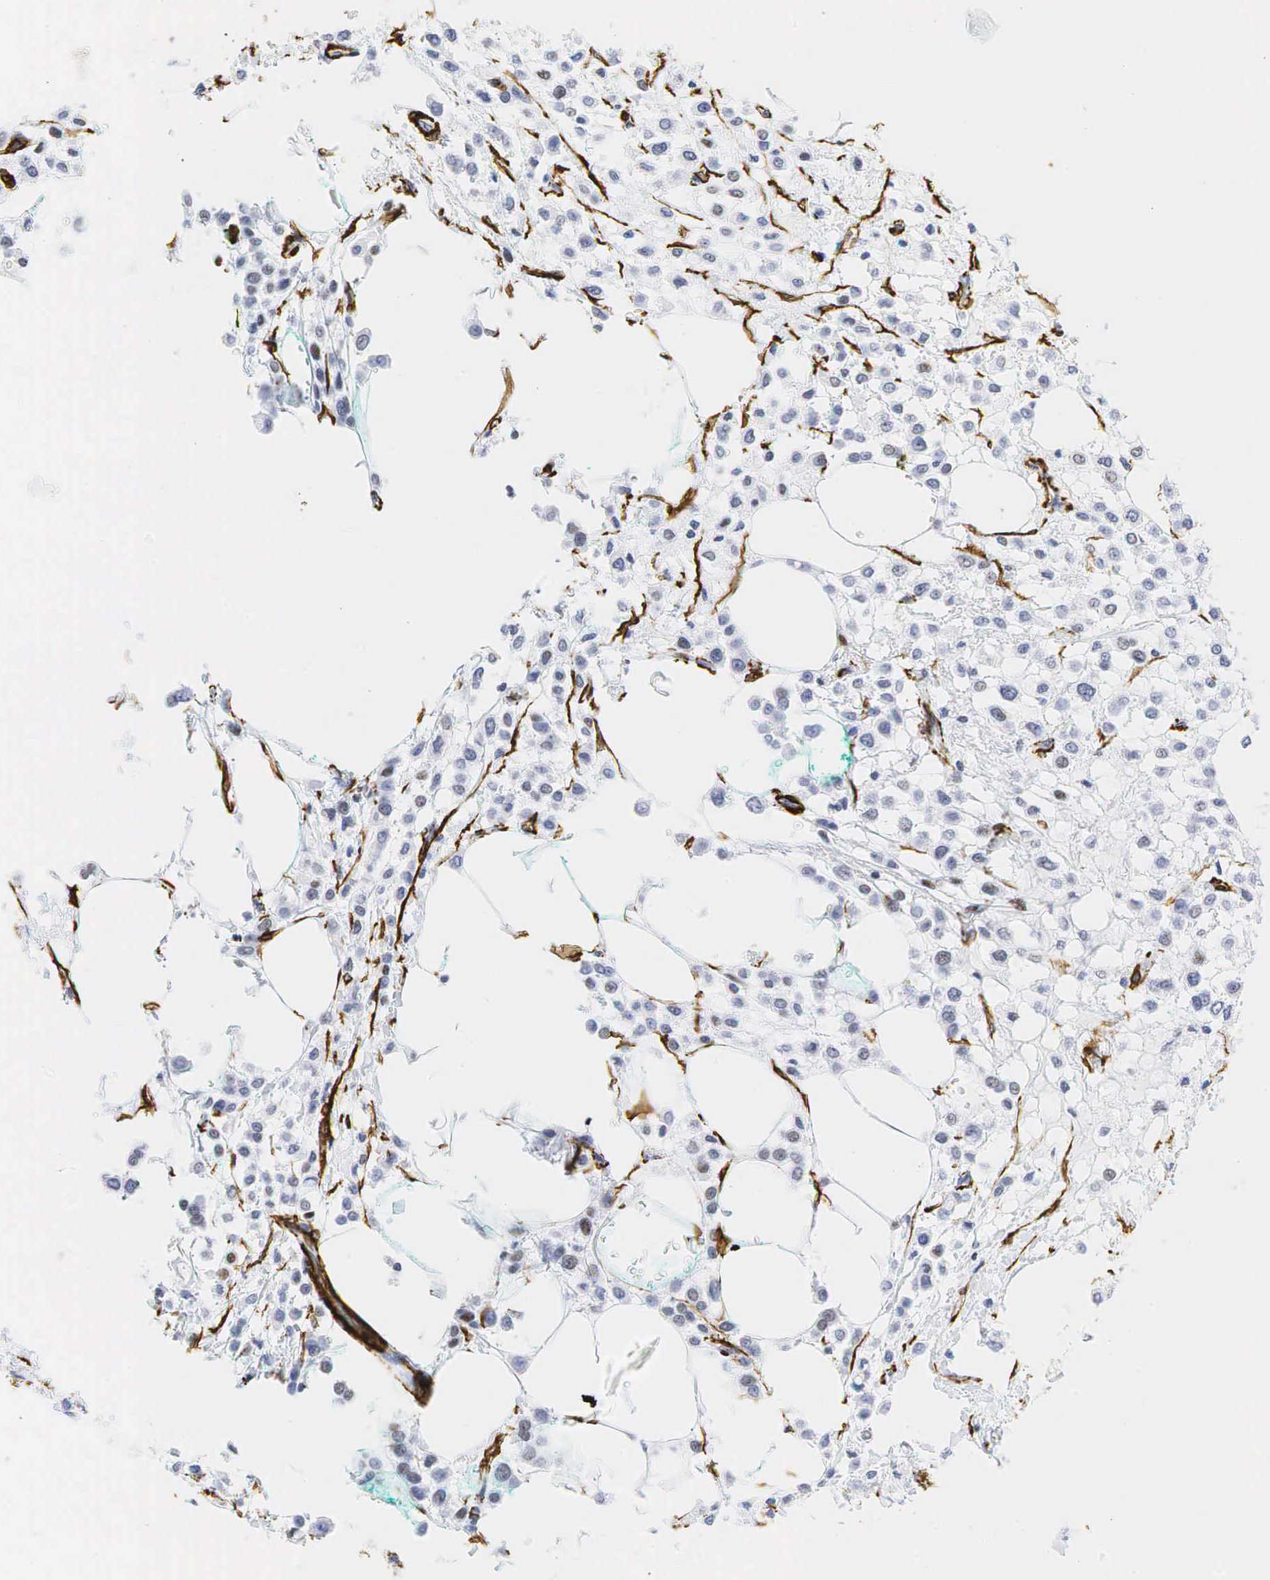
{"staining": {"intensity": "weak", "quantity": "<25%", "location": "nuclear"}, "tissue": "breast cancer", "cell_type": "Tumor cells", "image_type": "cancer", "snomed": [{"axis": "morphology", "description": "Lobular carcinoma"}, {"axis": "topography", "description": "Breast"}], "caption": "Photomicrograph shows no protein positivity in tumor cells of lobular carcinoma (breast) tissue. (DAB (3,3'-diaminobenzidine) immunohistochemistry with hematoxylin counter stain).", "gene": "ACTA2", "patient": {"sex": "female", "age": 85}}